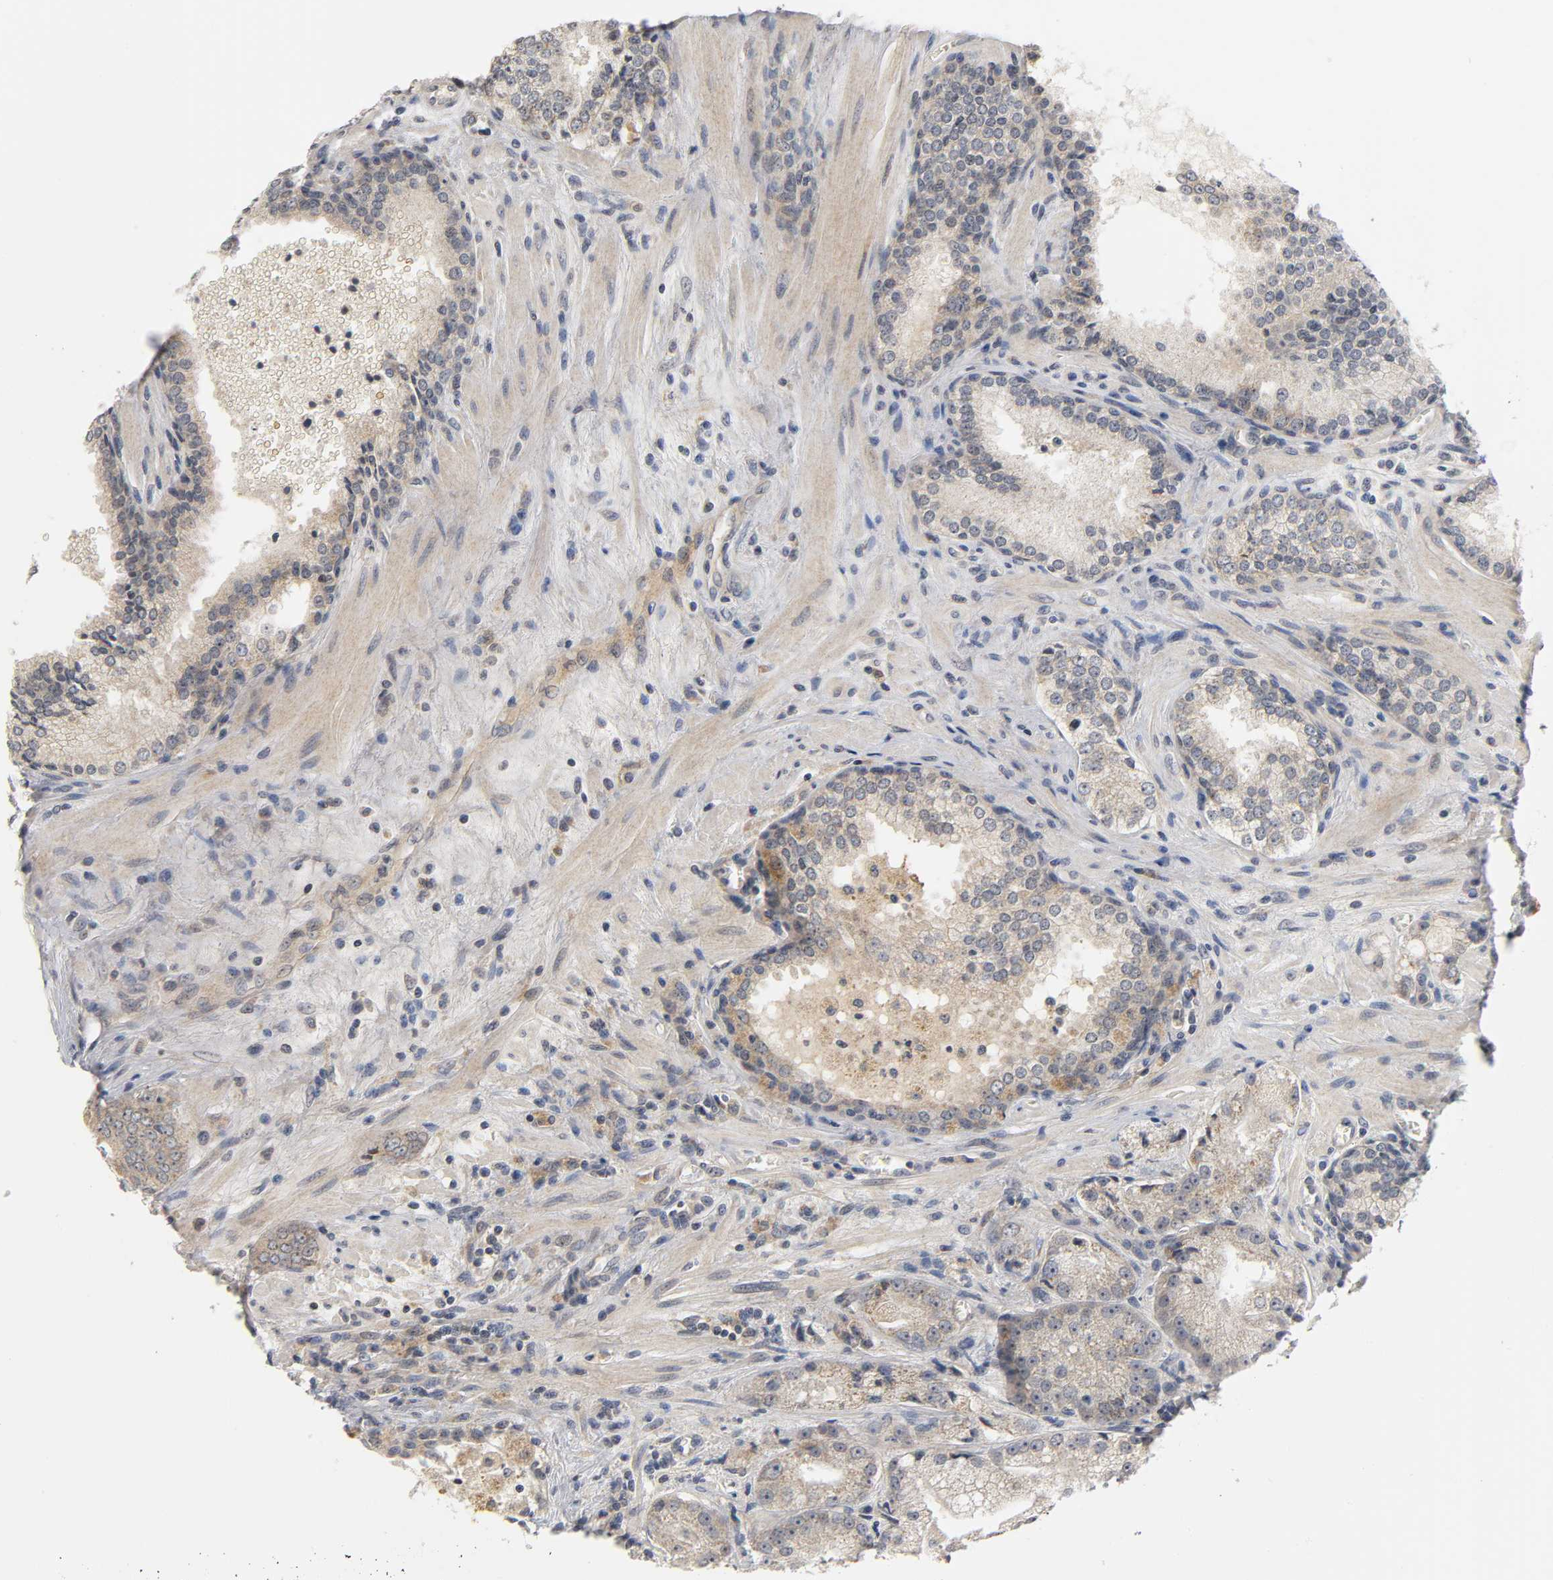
{"staining": {"intensity": "weak", "quantity": ">75%", "location": "cytoplasmic/membranous"}, "tissue": "prostate cancer", "cell_type": "Tumor cells", "image_type": "cancer", "snomed": [{"axis": "morphology", "description": "Adenocarcinoma, Low grade"}, {"axis": "topography", "description": "Prostate"}], "caption": "Tumor cells reveal low levels of weak cytoplasmic/membranous staining in approximately >75% of cells in prostate cancer.", "gene": "NRP1", "patient": {"sex": "male", "age": 60}}